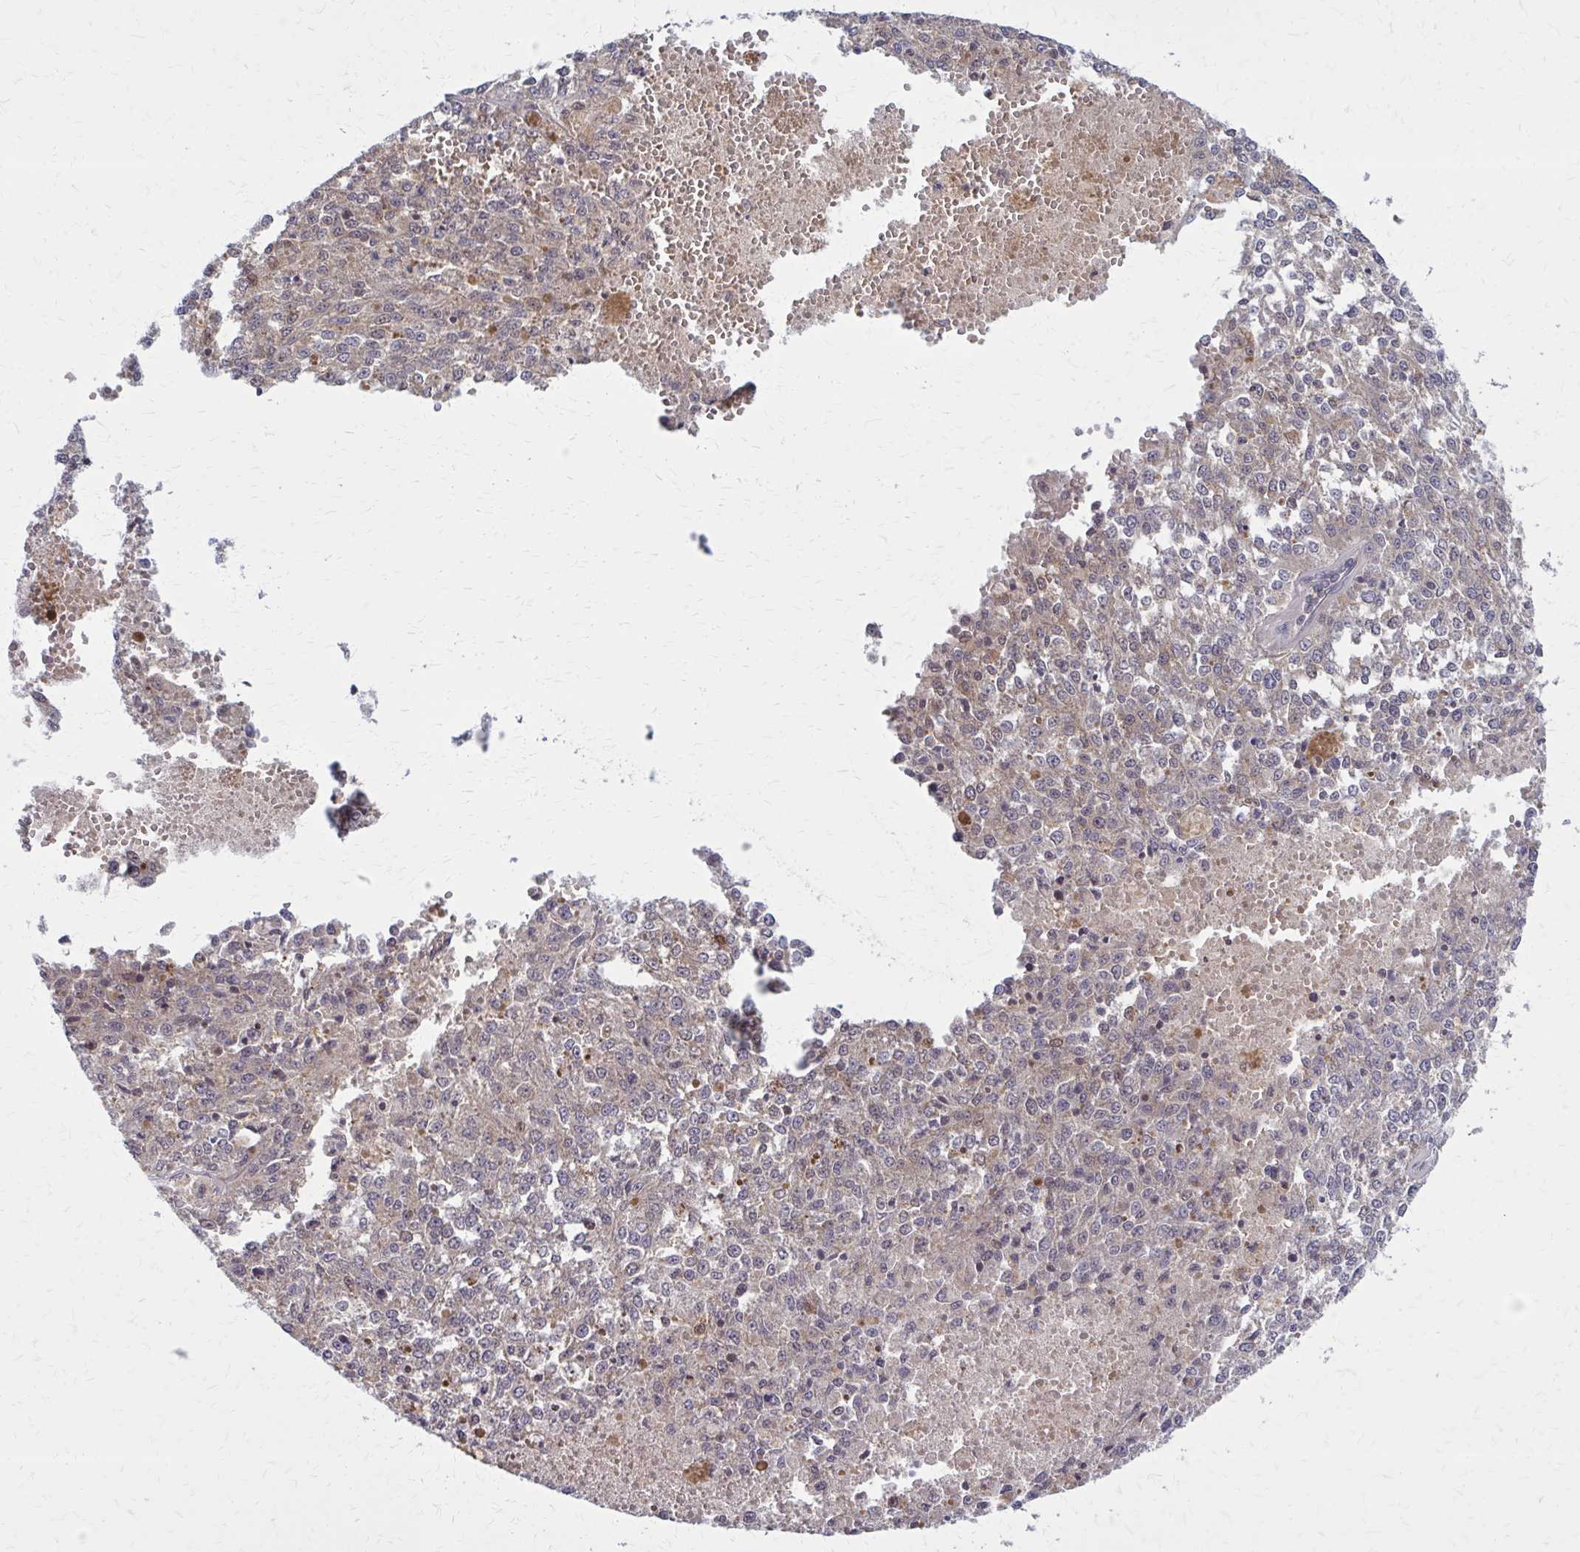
{"staining": {"intensity": "weak", "quantity": "<25%", "location": "cytoplasmic/membranous"}, "tissue": "melanoma", "cell_type": "Tumor cells", "image_type": "cancer", "snomed": [{"axis": "morphology", "description": "Malignant melanoma, Metastatic site"}, {"axis": "topography", "description": "Lymph node"}], "caption": "Malignant melanoma (metastatic site) stained for a protein using immunohistochemistry (IHC) displays no staining tumor cells.", "gene": "DBI", "patient": {"sex": "female", "age": 64}}